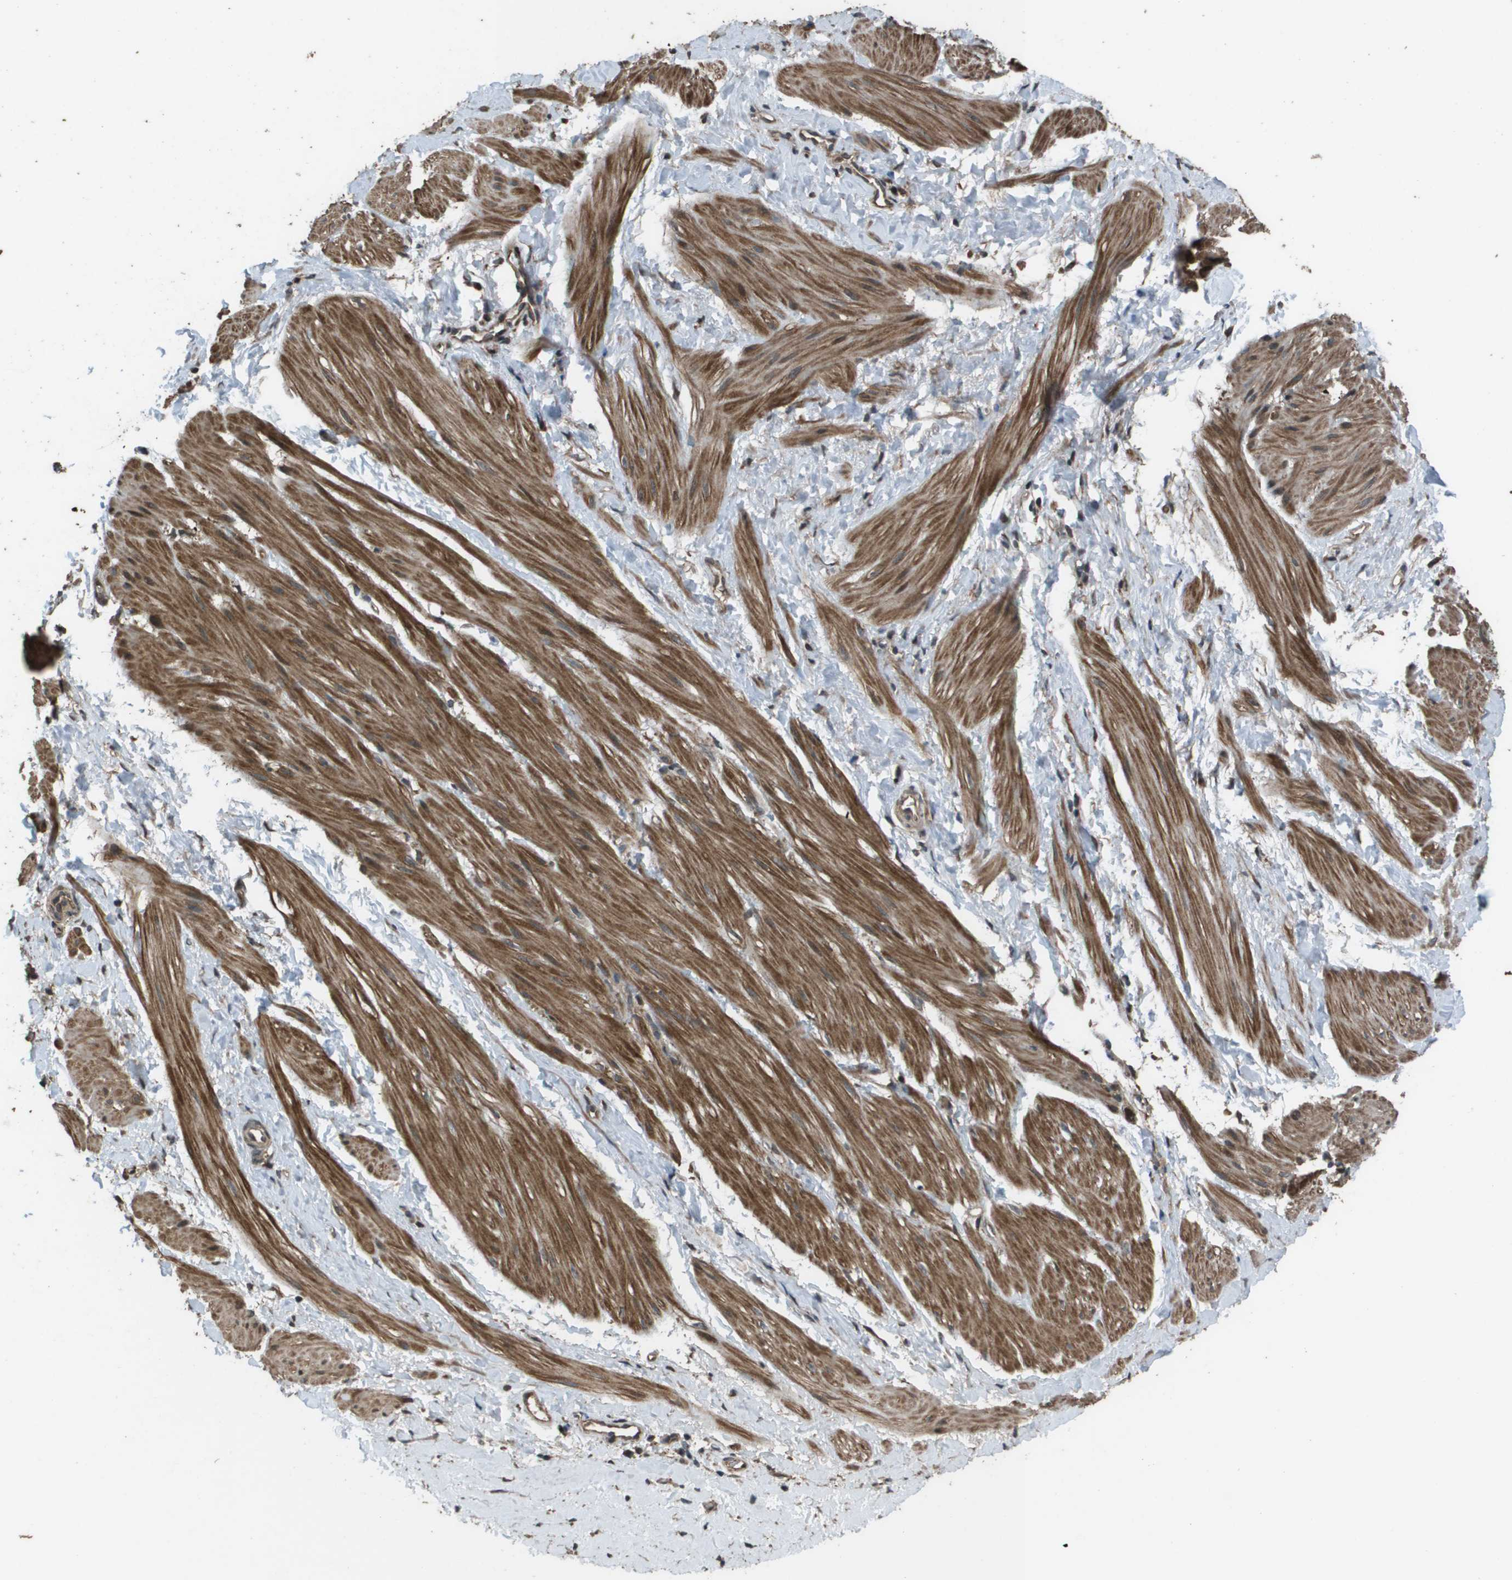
{"staining": {"intensity": "moderate", "quantity": ">75%", "location": "cytoplasmic/membranous"}, "tissue": "smooth muscle", "cell_type": "Smooth muscle cells", "image_type": "normal", "snomed": [{"axis": "morphology", "description": "Normal tissue, NOS"}, {"axis": "topography", "description": "Smooth muscle"}], "caption": "Smooth muscle stained for a protein exhibits moderate cytoplasmic/membranous positivity in smooth muscle cells. The staining was performed using DAB, with brown indicating positive protein expression. Nuclei are stained blue with hematoxylin.", "gene": "FIG4", "patient": {"sex": "male", "age": 16}}